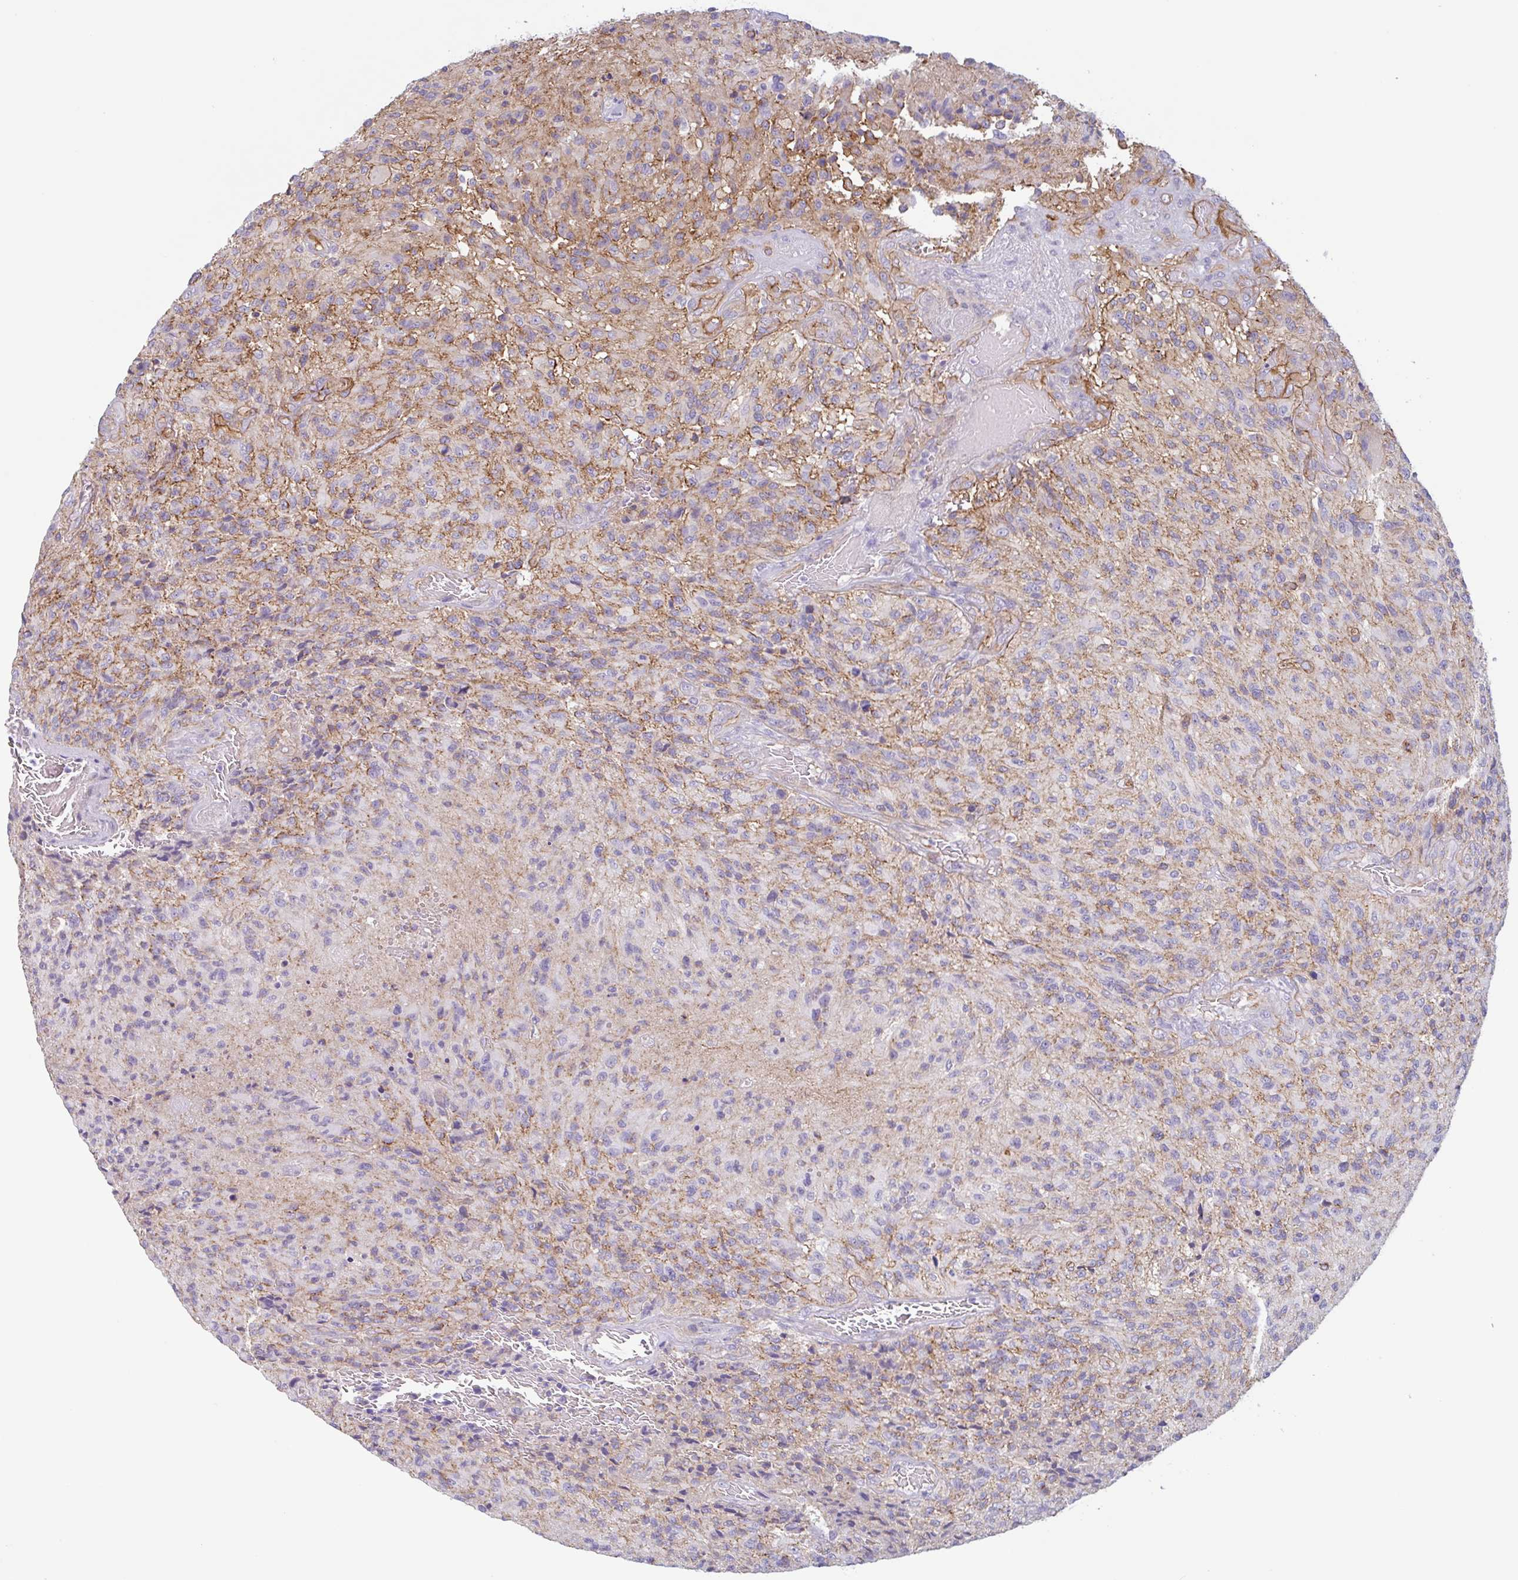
{"staining": {"intensity": "negative", "quantity": "none", "location": "none"}, "tissue": "glioma", "cell_type": "Tumor cells", "image_type": "cancer", "snomed": [{"axis": "morphology", "description": "Normal tissue, NOS"}, {"axis": "morphology", "description": "Glioma, malignant, High grade"}, {"axis": "topography", "description": "Cerebral cortex"}], "caption": "Tumor cells are negative for brown protein staining in glioma. (Stains: DAB (3,3'-diaminobenzidine) IHC with hematoxylin counter stain, Microscopy: brightfield microscopy at high magnification).", "gene": "MYH10", "patient": {"sex": "male", "age": 56}}